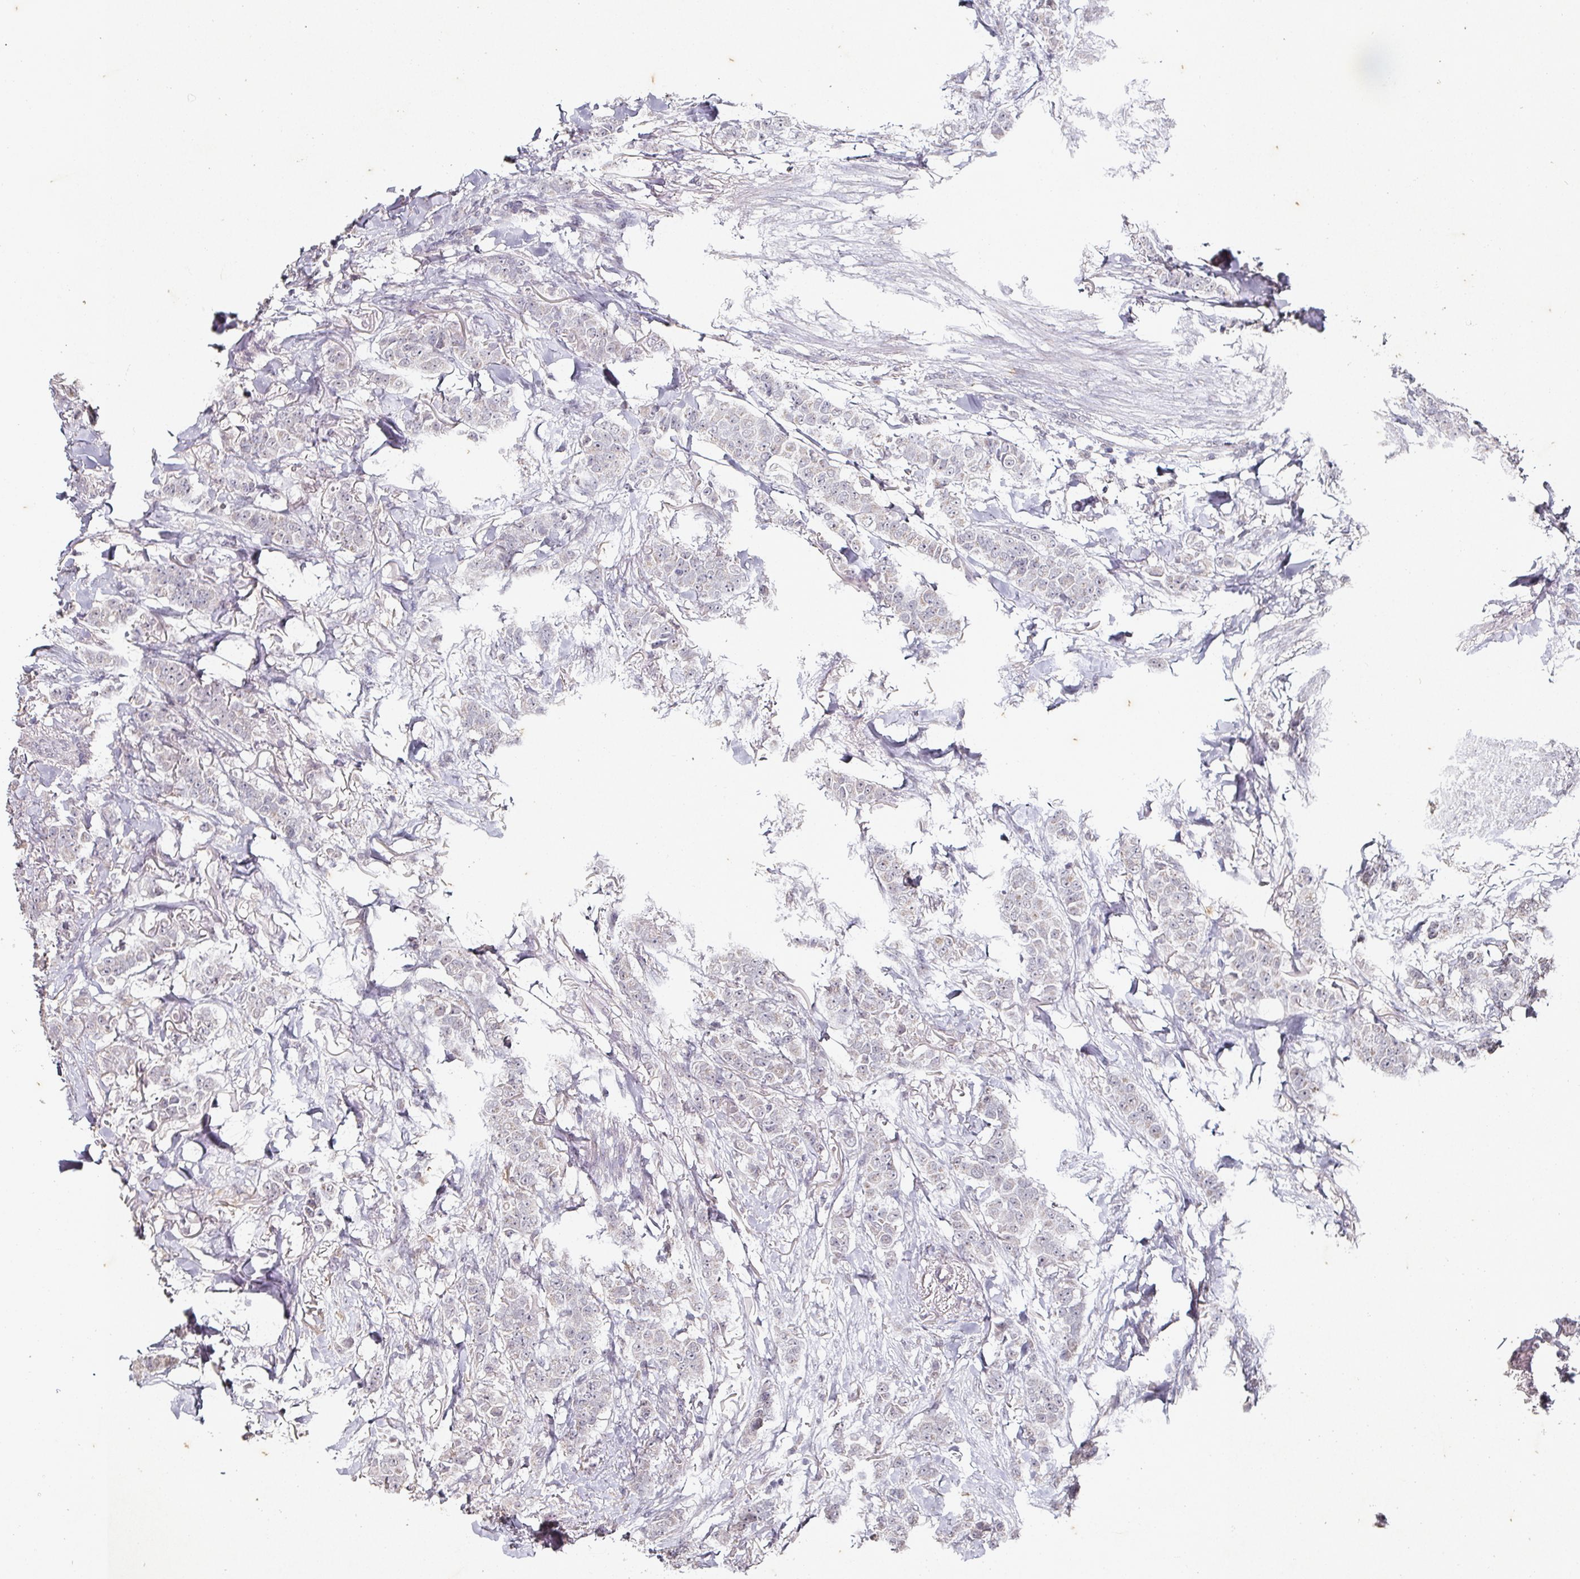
{"staining": {"intensity": "negative", "quantity": "none", "location": "none"}, "tissue": "breast cancer", "cell_type": "Tumor cells", "image_type": "cancer", "snomed": [{"axis": "morphology", "description": "Duct carcinoma"}, {"axis": "topography", "description": "Breast"}], "caption": "Protein analysis of breast cancer reveals no significant staining in tumor cells. The staining is performed using DAB (3,3'-diaminobenzidine) brown chromogen with nuclei counter-stained in using hematoxylin.", "gene": "CAPN5", "patient": {"sex": "female", "age": 40}}